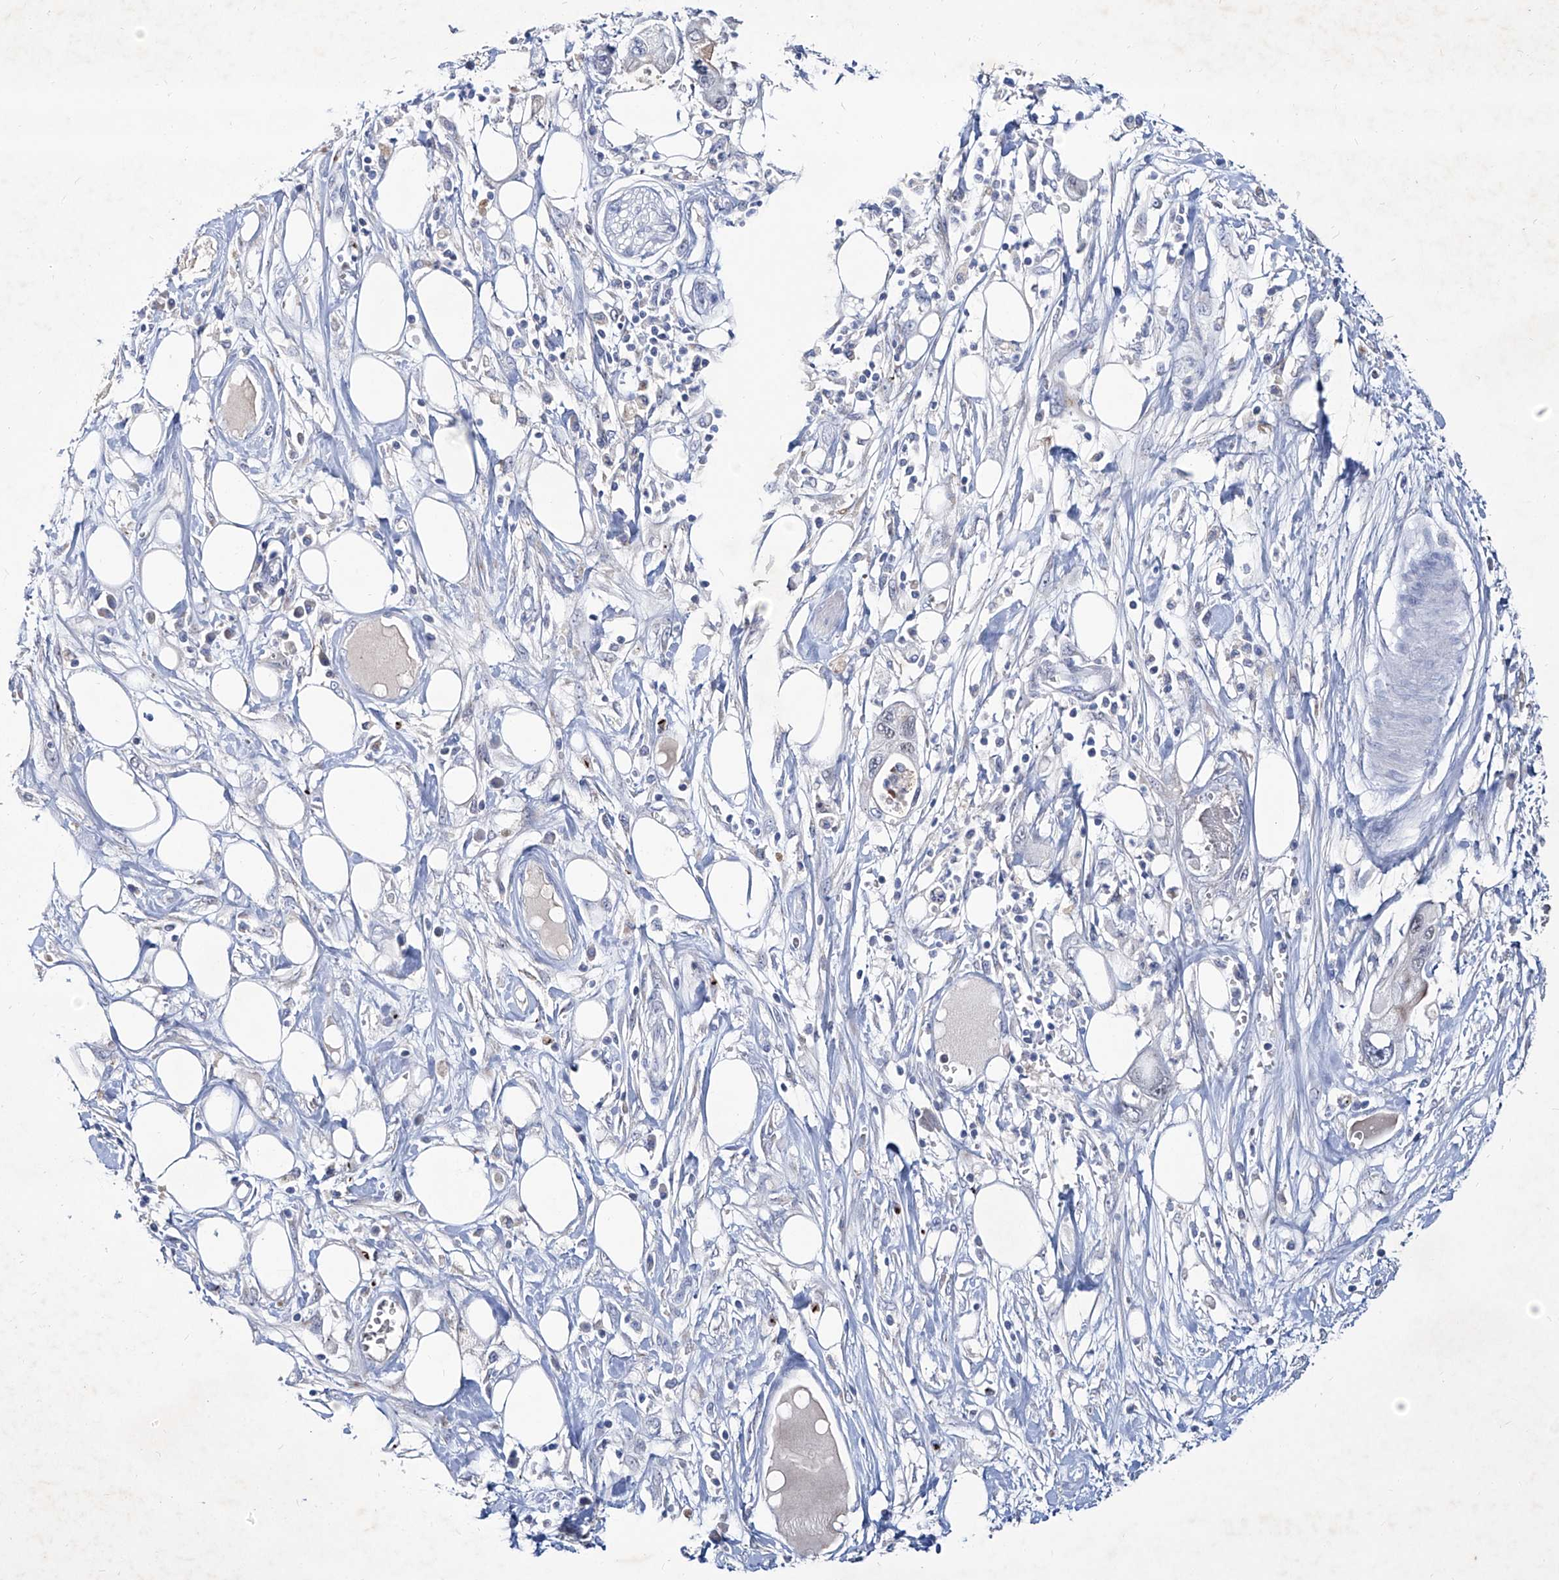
{"staining": {"intensity": "negative", "quantity": "none", "location": "none"}, "tissue": "pancreatic cancer", "cell_type": "Tumor cells", "image_type": "cancer", "snomed": [{"axis": "morphology", "description": "Adenocarcinoma, NOS"}, {"axis": "topography", "description": "Pancreas"}], "caption": "Tumor cells show no significant protein expression in pancreatic cancer (adenocarcinoma).", "gene": "KLHL17", "patient": {"sex": "male", "age": 68}}